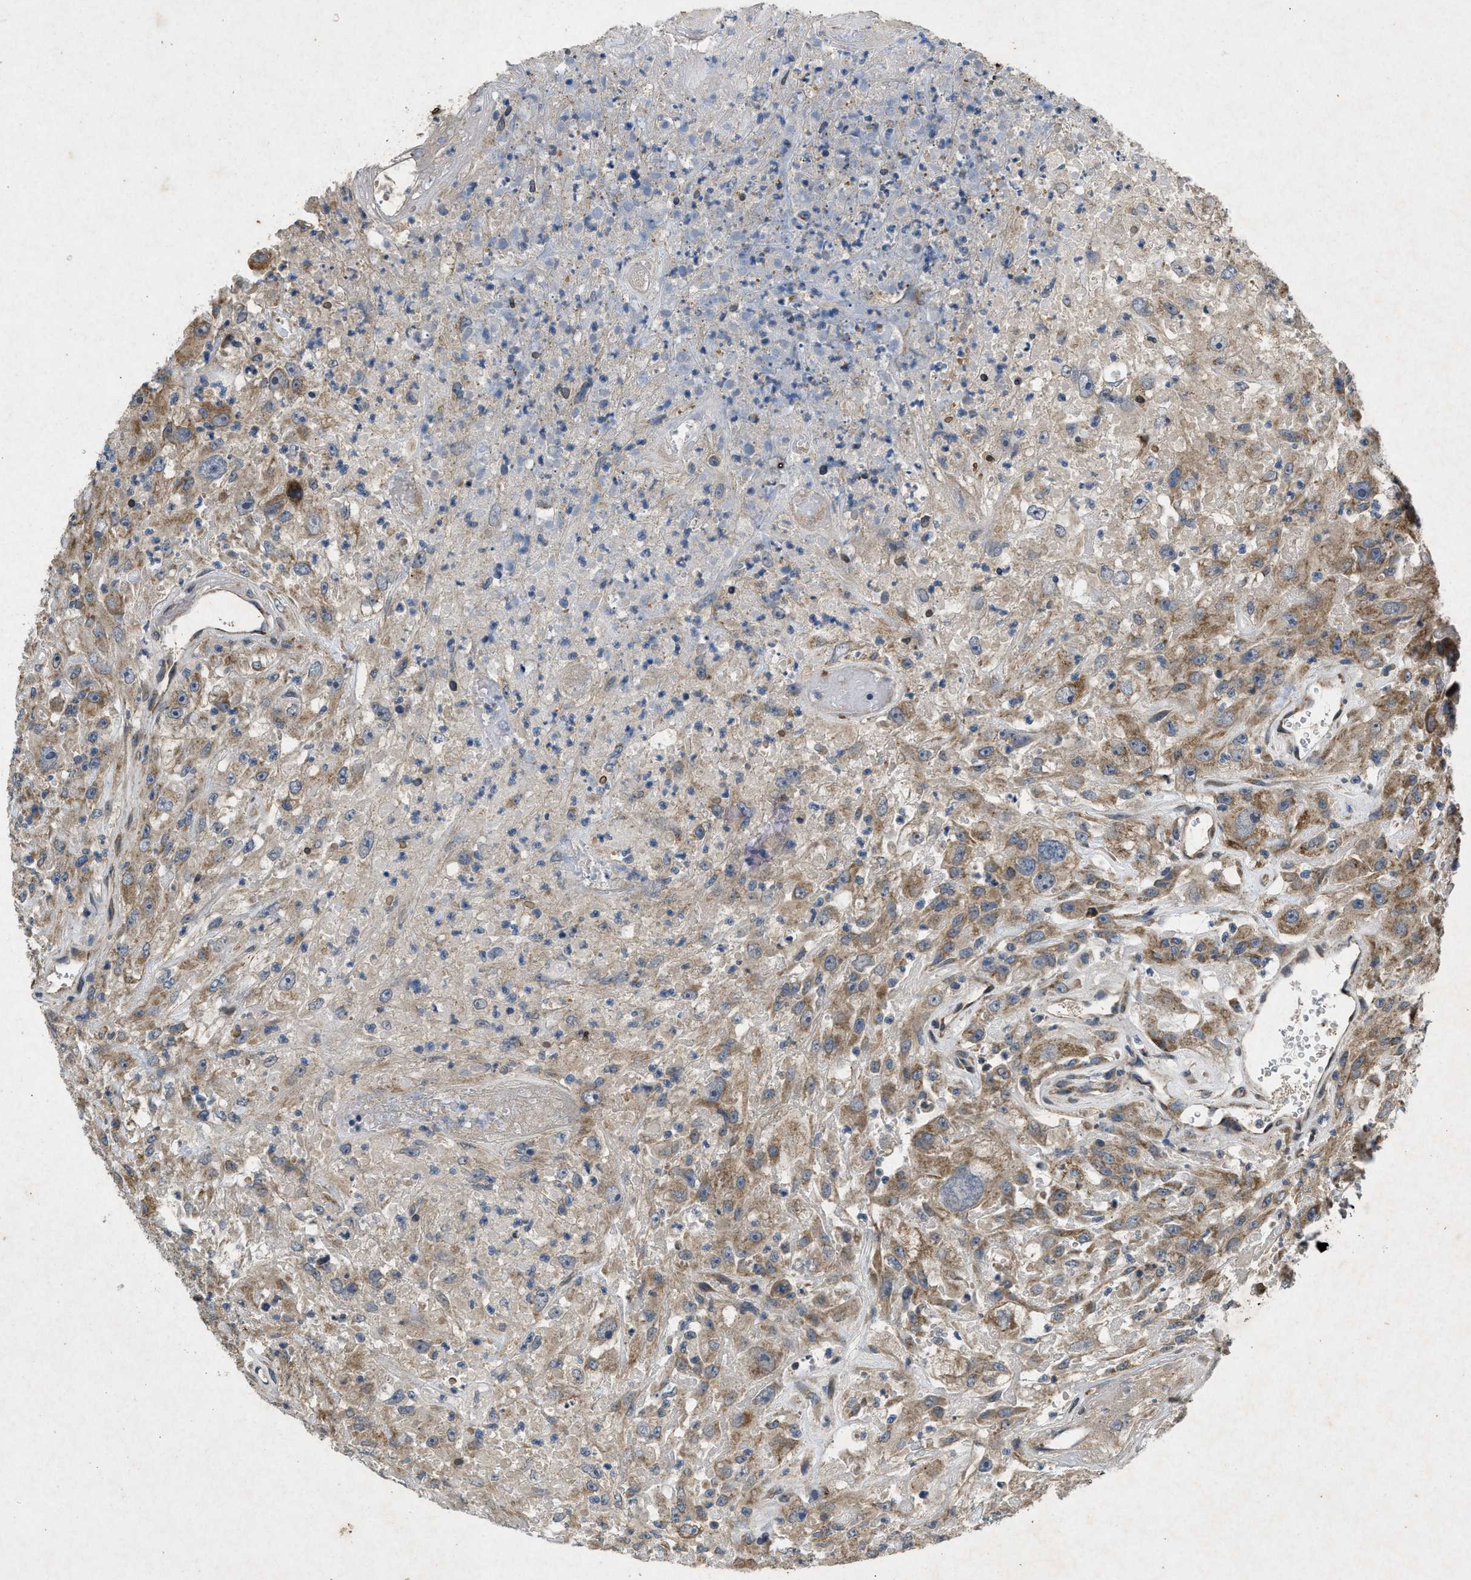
{"staining": {"intensity": "moderate", "quantity": ">75%", "location": "cytoplasmic/membranous"}, "tissue": "urothelial cancer", "cell_type": "Tumor cells", "image_type": "cancer", "snomed": [{"axis": "morphology", "description": "Urothelial carcinoma, High grade"}, {"axis": "topography", "description": "Urinary bladder"}], "caption": "Urothelial cancer was stained to show a protein in brown. There is medium levels of moderate cytoplasmic/membranous positivity in approximately >75% of tumor cells.", "gene": "PRKG2", "patient": {"sex": "male", "age": 46}}